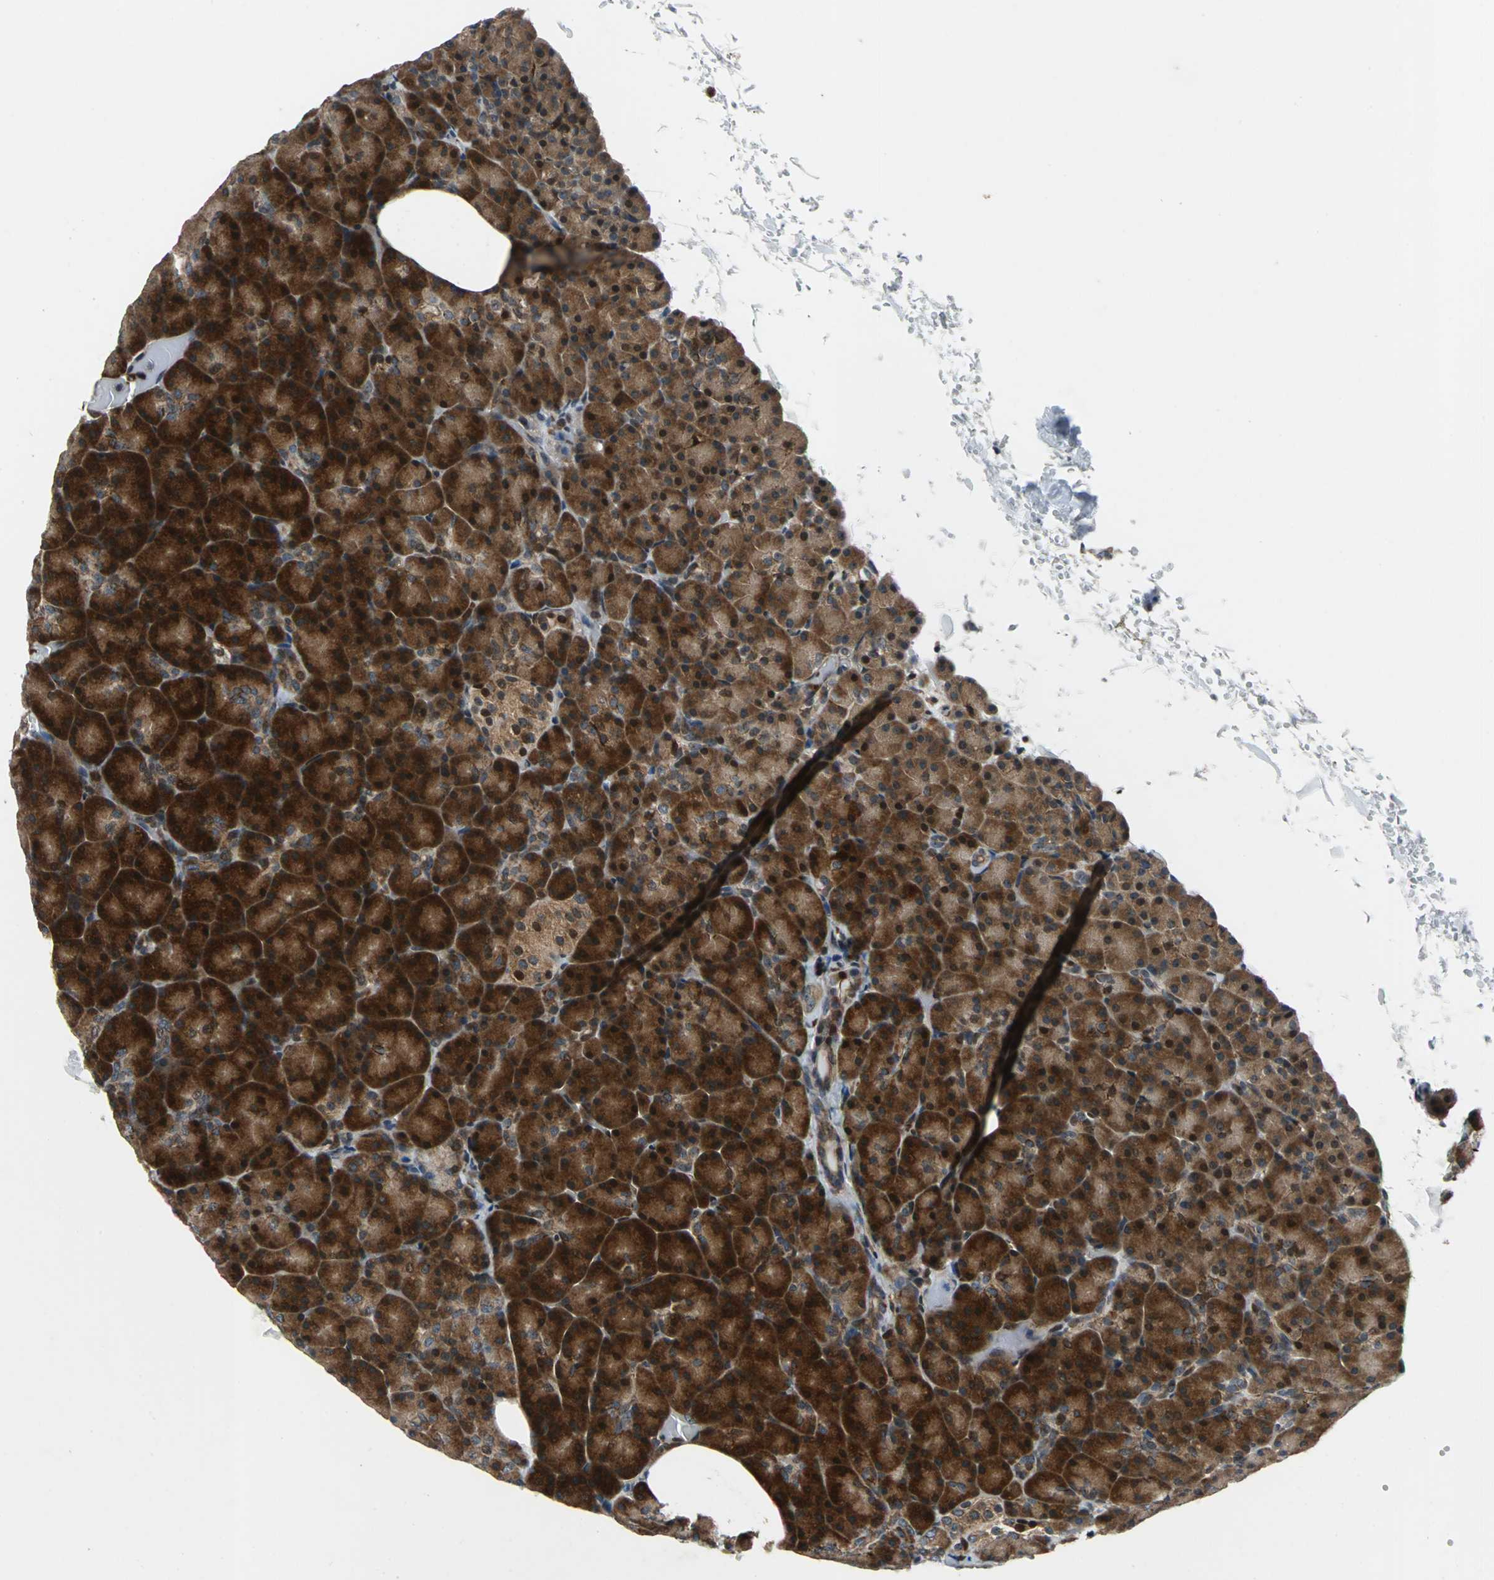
{"staining": {"intensity": "strong", "quantity": ">75%", "location": "cytoplasmic/membranous"}, "tissue": "pancreas", "cell_type": "Exocrine glandular cells", "image_type": "normal", "snomed": [{"axis": "morphology", "description": "Normal tissue, NOS"}, {"axis": "topography", "description": "Pancreas"}], "caption": "Immunohistochemistry photomicrograph of normal pancreas: human pancreas stained using immunohistochemistry exhibits high levels of strong protein expression localized specifically in the cytoplasmic/membranous of exocrine glandular cells, appearing as a cytoplasmic/membranous brown color.", "gene": "AATF", "patient": {"sex": "female", "age": 43}}